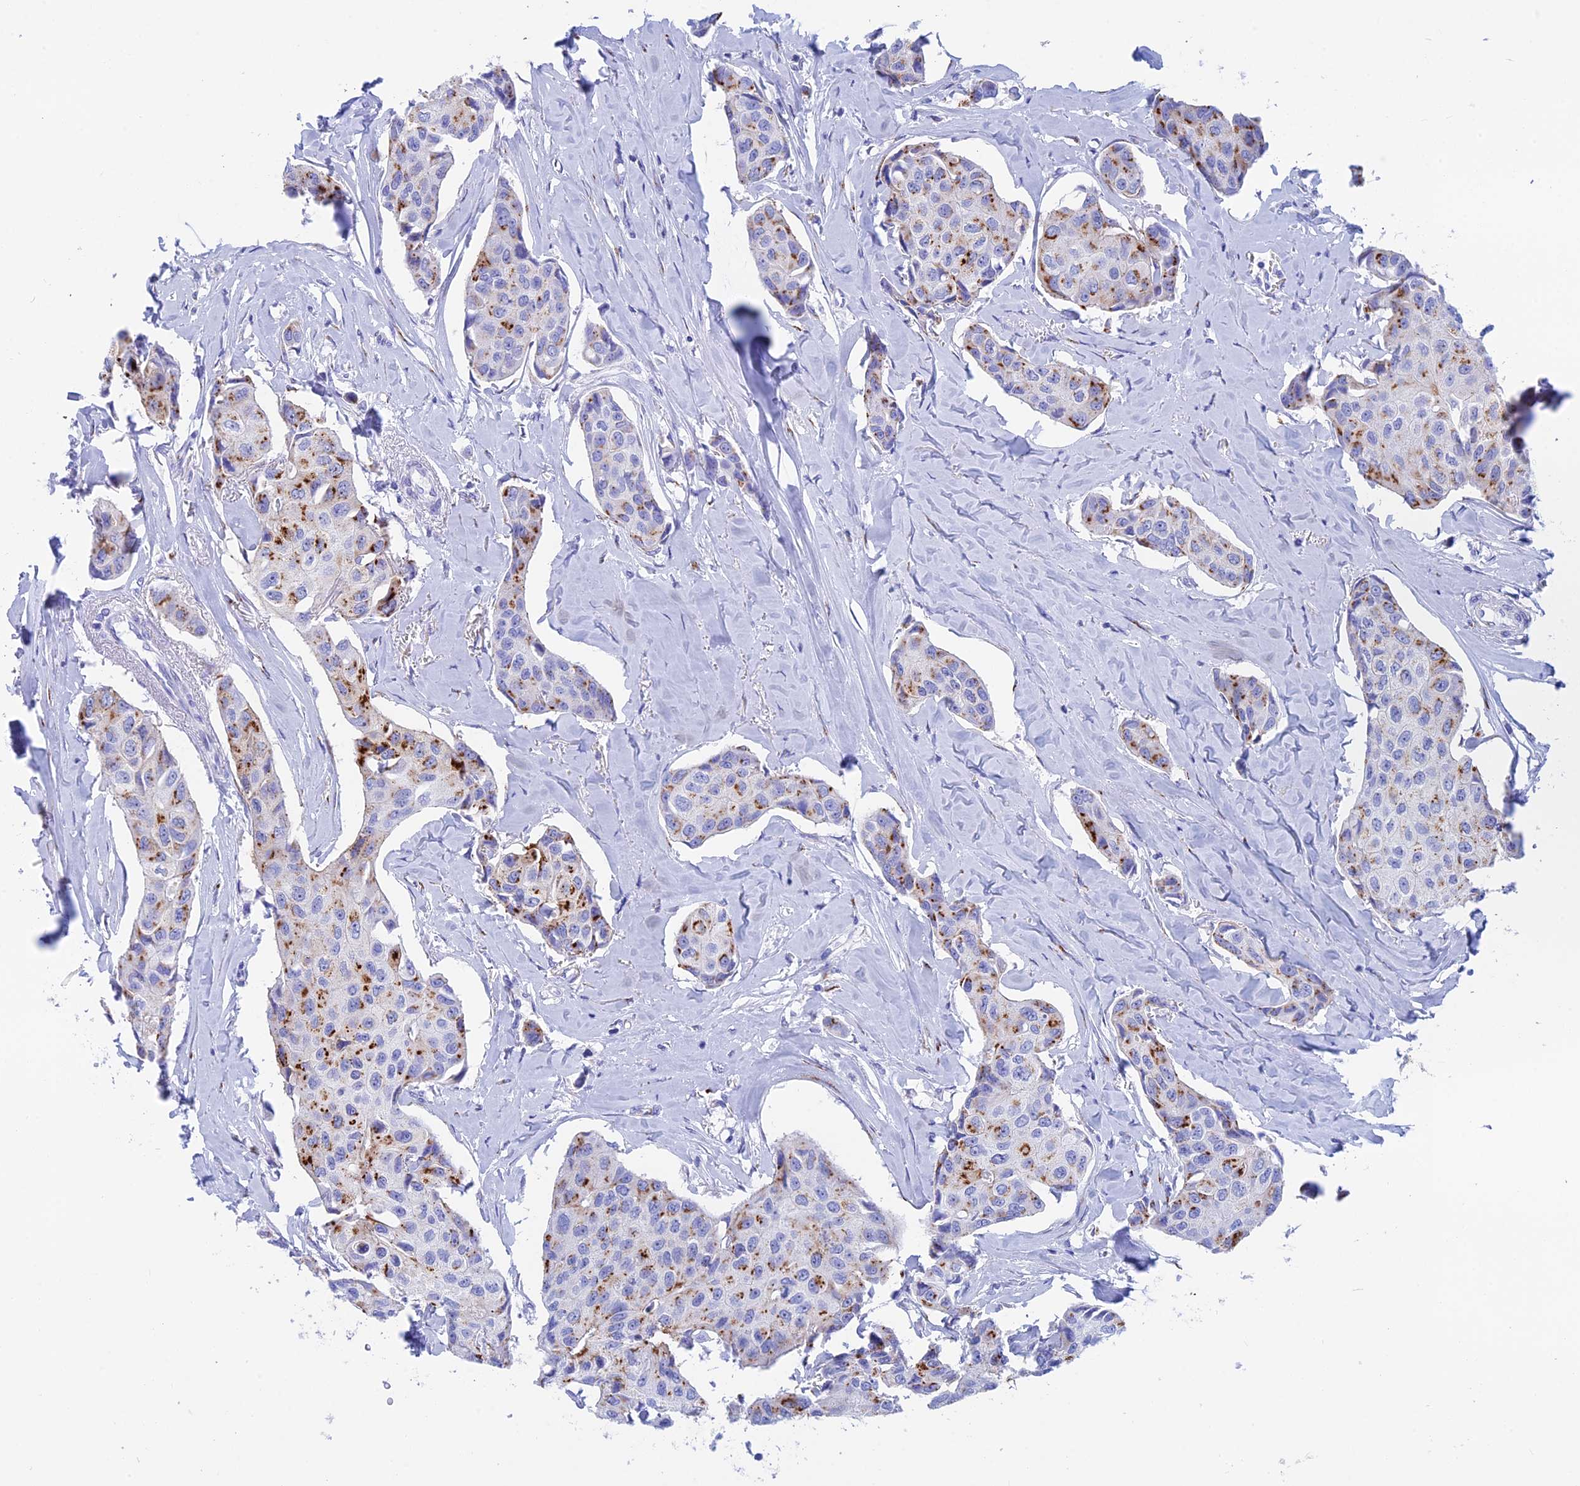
{"staining": {"intensity": "moderate", "quantity": "25%-75%", "location": "cytoplasmic/membranous"}, "tissue": "breast cancer", "cell_type": "Tumor cells", "image_type": "cancer", "snomed": [{"axis": "morphology", "description": "Duct carcinoma"}, {"axis": "topography", "description": "Breast"}], "caption": "Immunohistochemical staining of breast intraductal carcinoma shows moderate cytoplasmic/membranous protein expression in approximately 25%-75% of tumor cells. The staining was performed using DAB (3,3'-diaminobenzidine) to visualize the protein expression in brown, while the nuclei were stained in blue with hematoxylin (Magnification: 20x).", "gene": "ERICH4", "patient": {"sex": "female", "age": 80}}